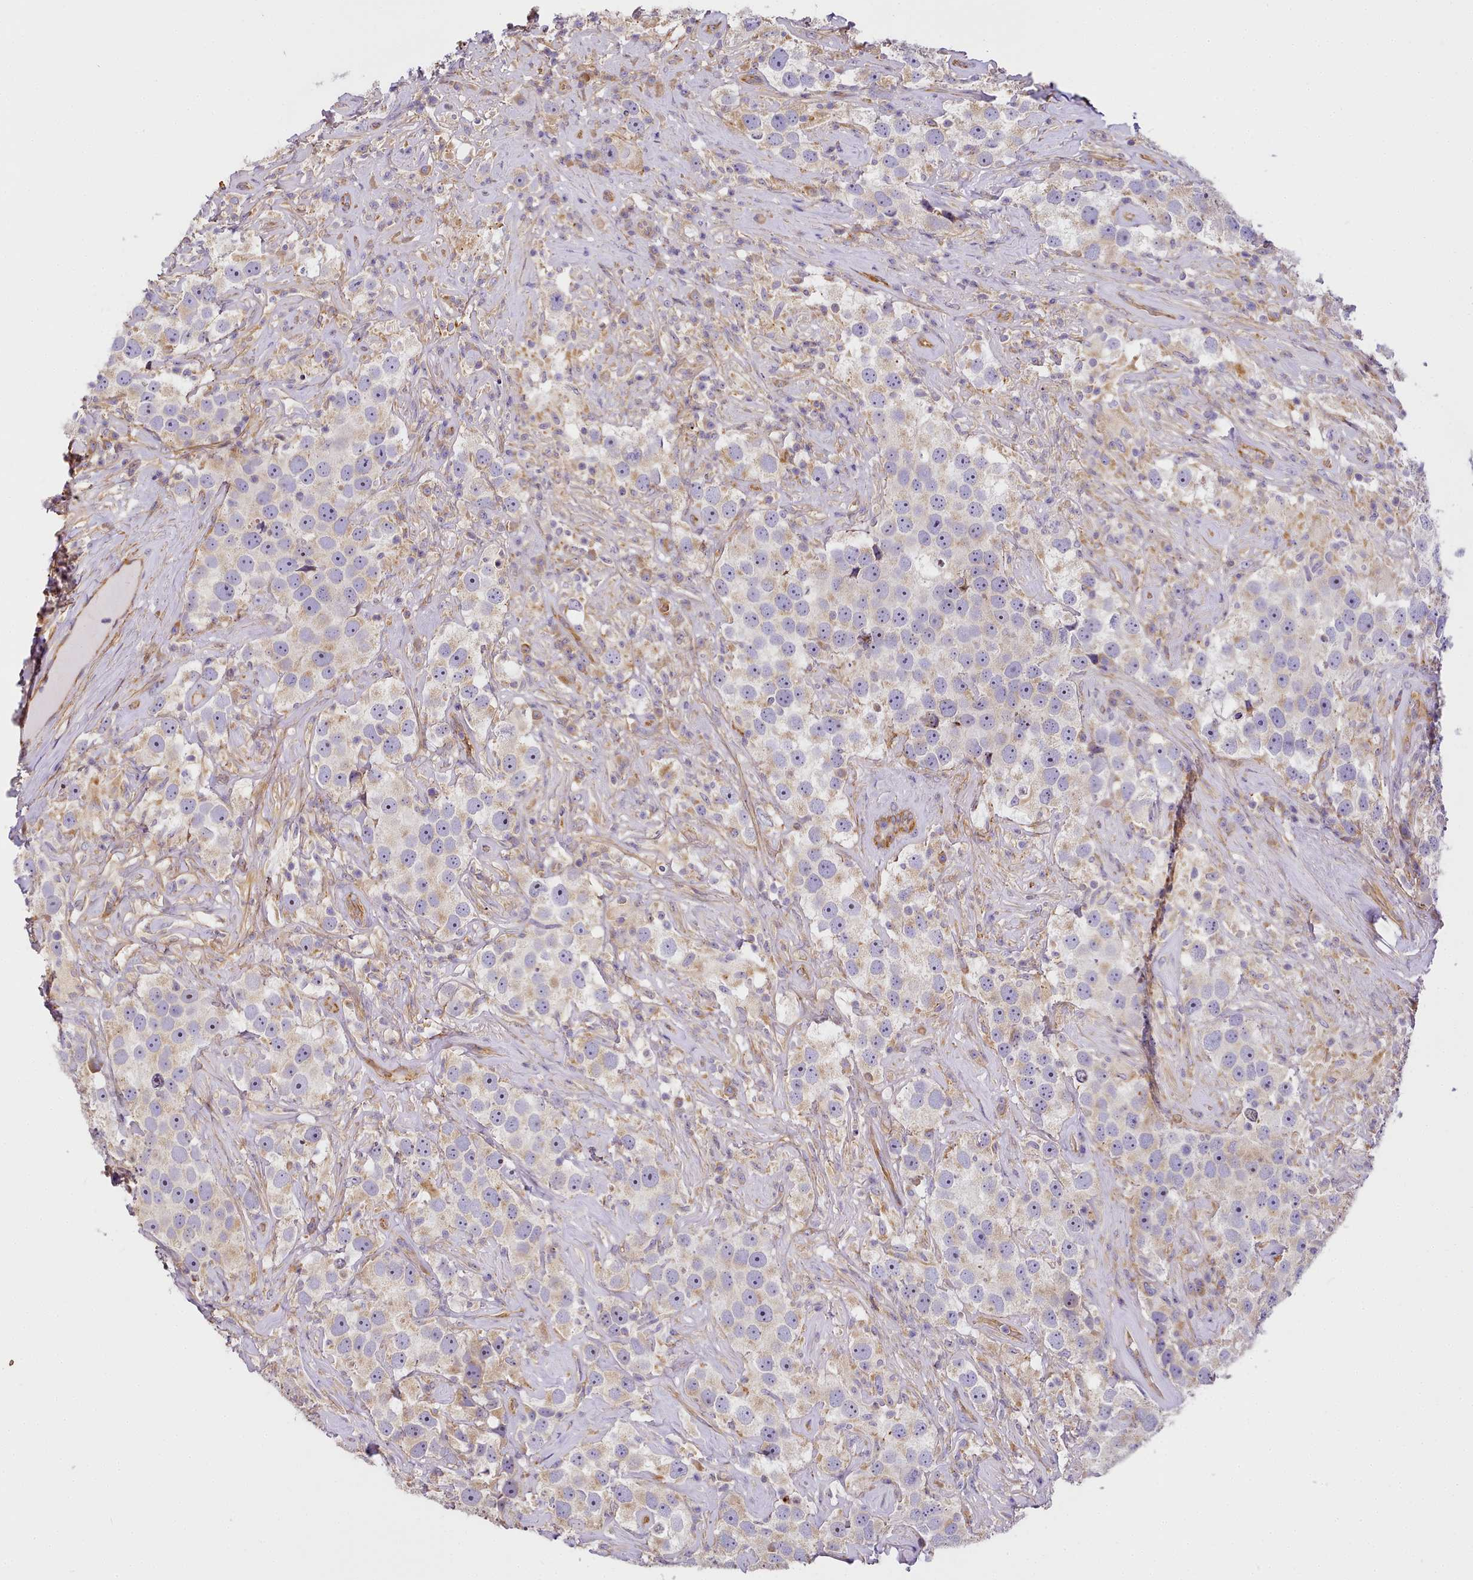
{"staining": {"intensity": "negative", "quantity": "none", "location": "none"}, "tissue": "testis cancer", "cell_type": "Tumor cells", "image_type": "cancer", "snomed": [{"axis": "morphology", "description": "Seminoma, NOS"}, {"axis": "topography", "description": "Testis"}], "caption": "Immunohistochemistry (IHC) histopathology image of neoplastic tissue: seminoma (testis) stained with DAB exhibits no significant protein expression in tumor cells.", "gene": "NBPF1", "patient": {"sex": "male", "age": 49}}